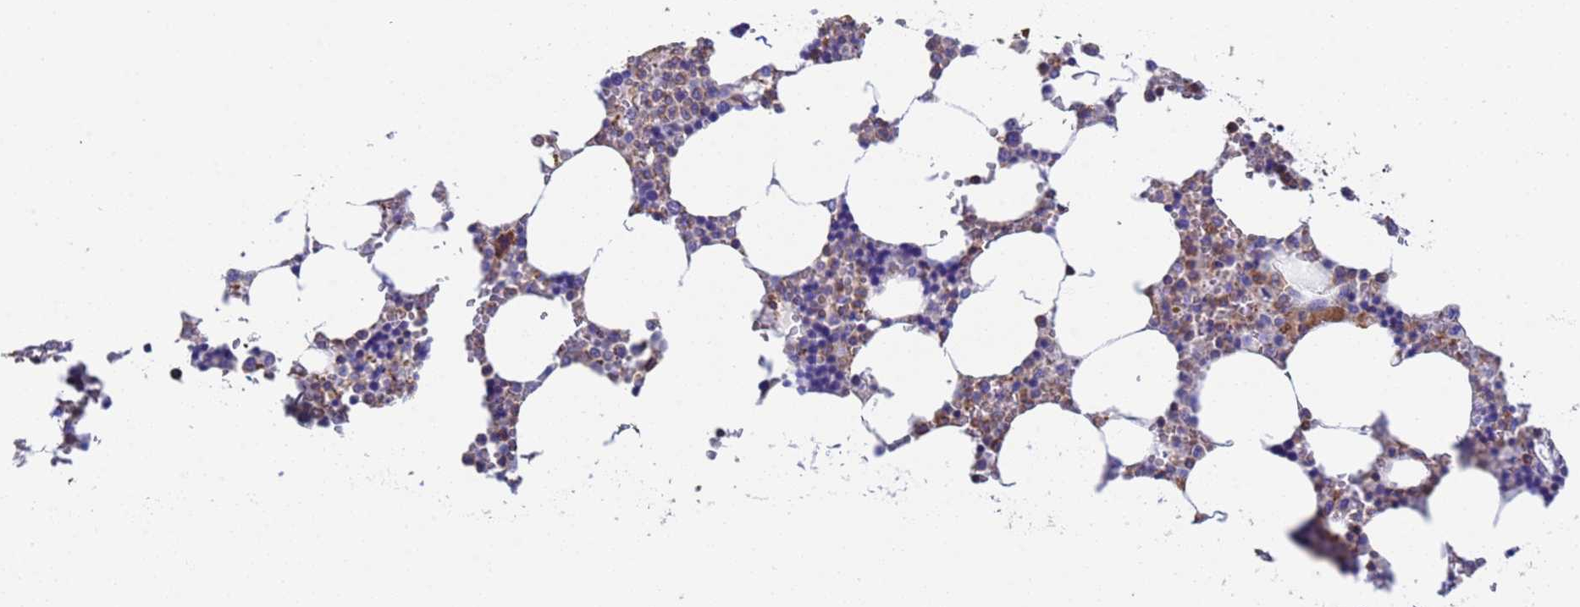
{"staining": {"intensity": "weak", "quantity": "<25%", "location": "cytoplasmic/membranous"}, "tissue": "bone marrow", "cell_type": "Hematopoietic cells", "image_type": "normal", "snomed": [{"axis": "morphology", "description": "Normal tissue, NOS"}, {"axis": "topography", "description": "Bone marrow"}], "caption": "High power microscopy photomicrograph of an IHC micrograph of benign bone marrow, revealing no significant expression in hematopoietic cells. The staining is performed using DAB brown chromogen with nuclei counter-stained in using hematoxylin.", "gene": "MYL12A", "patient": {"sex": "male", "age": 64}}